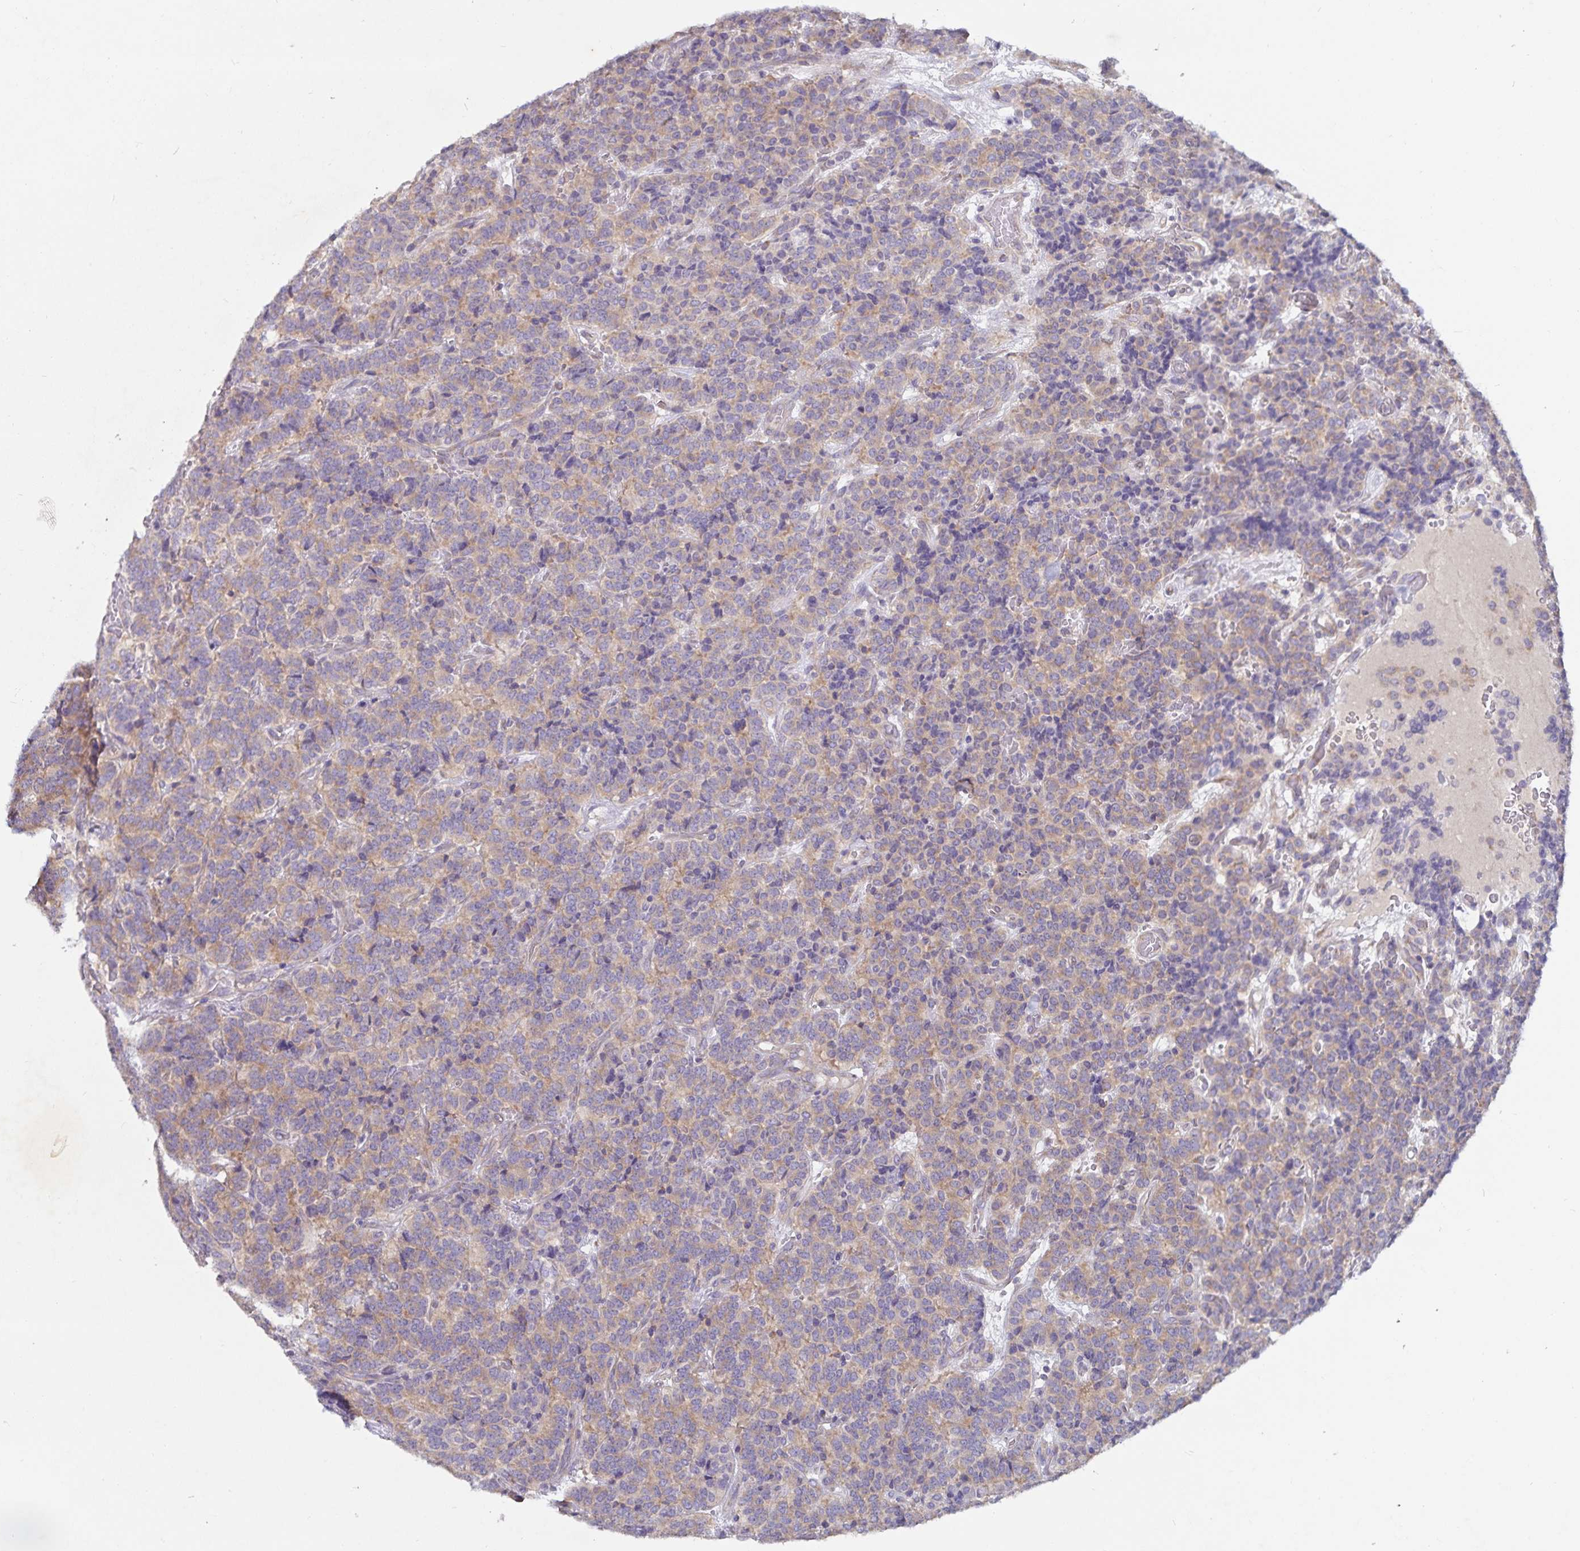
{"staining": {"intensity": "weak", "quantity": ">75%", "location": "cytoplasmic/membranous"}, "tissue": "carcinoid", "cell_type": "Tumor cells", "image_type": "cancer", "snomed": [{"axis": "morphology", "description": "Carcinoid, malignant, NOS"}, {"axis": "topography", "description": "Pancreas"}], "caption": "High-power microscopy captured an immunohistochemistry image of carcinoid, revealing weak cytoplasmic/membranous staining in approximately >75% of tumor cells. The protein of interest is stained brown, and the nuclei are stained in blue (DAB (3,3'-diaminobenzidine) IHC with brightfield microscopy, high magnification).", "gene": "FAM120A", "patient": {"sex": "male", "age": 36}}